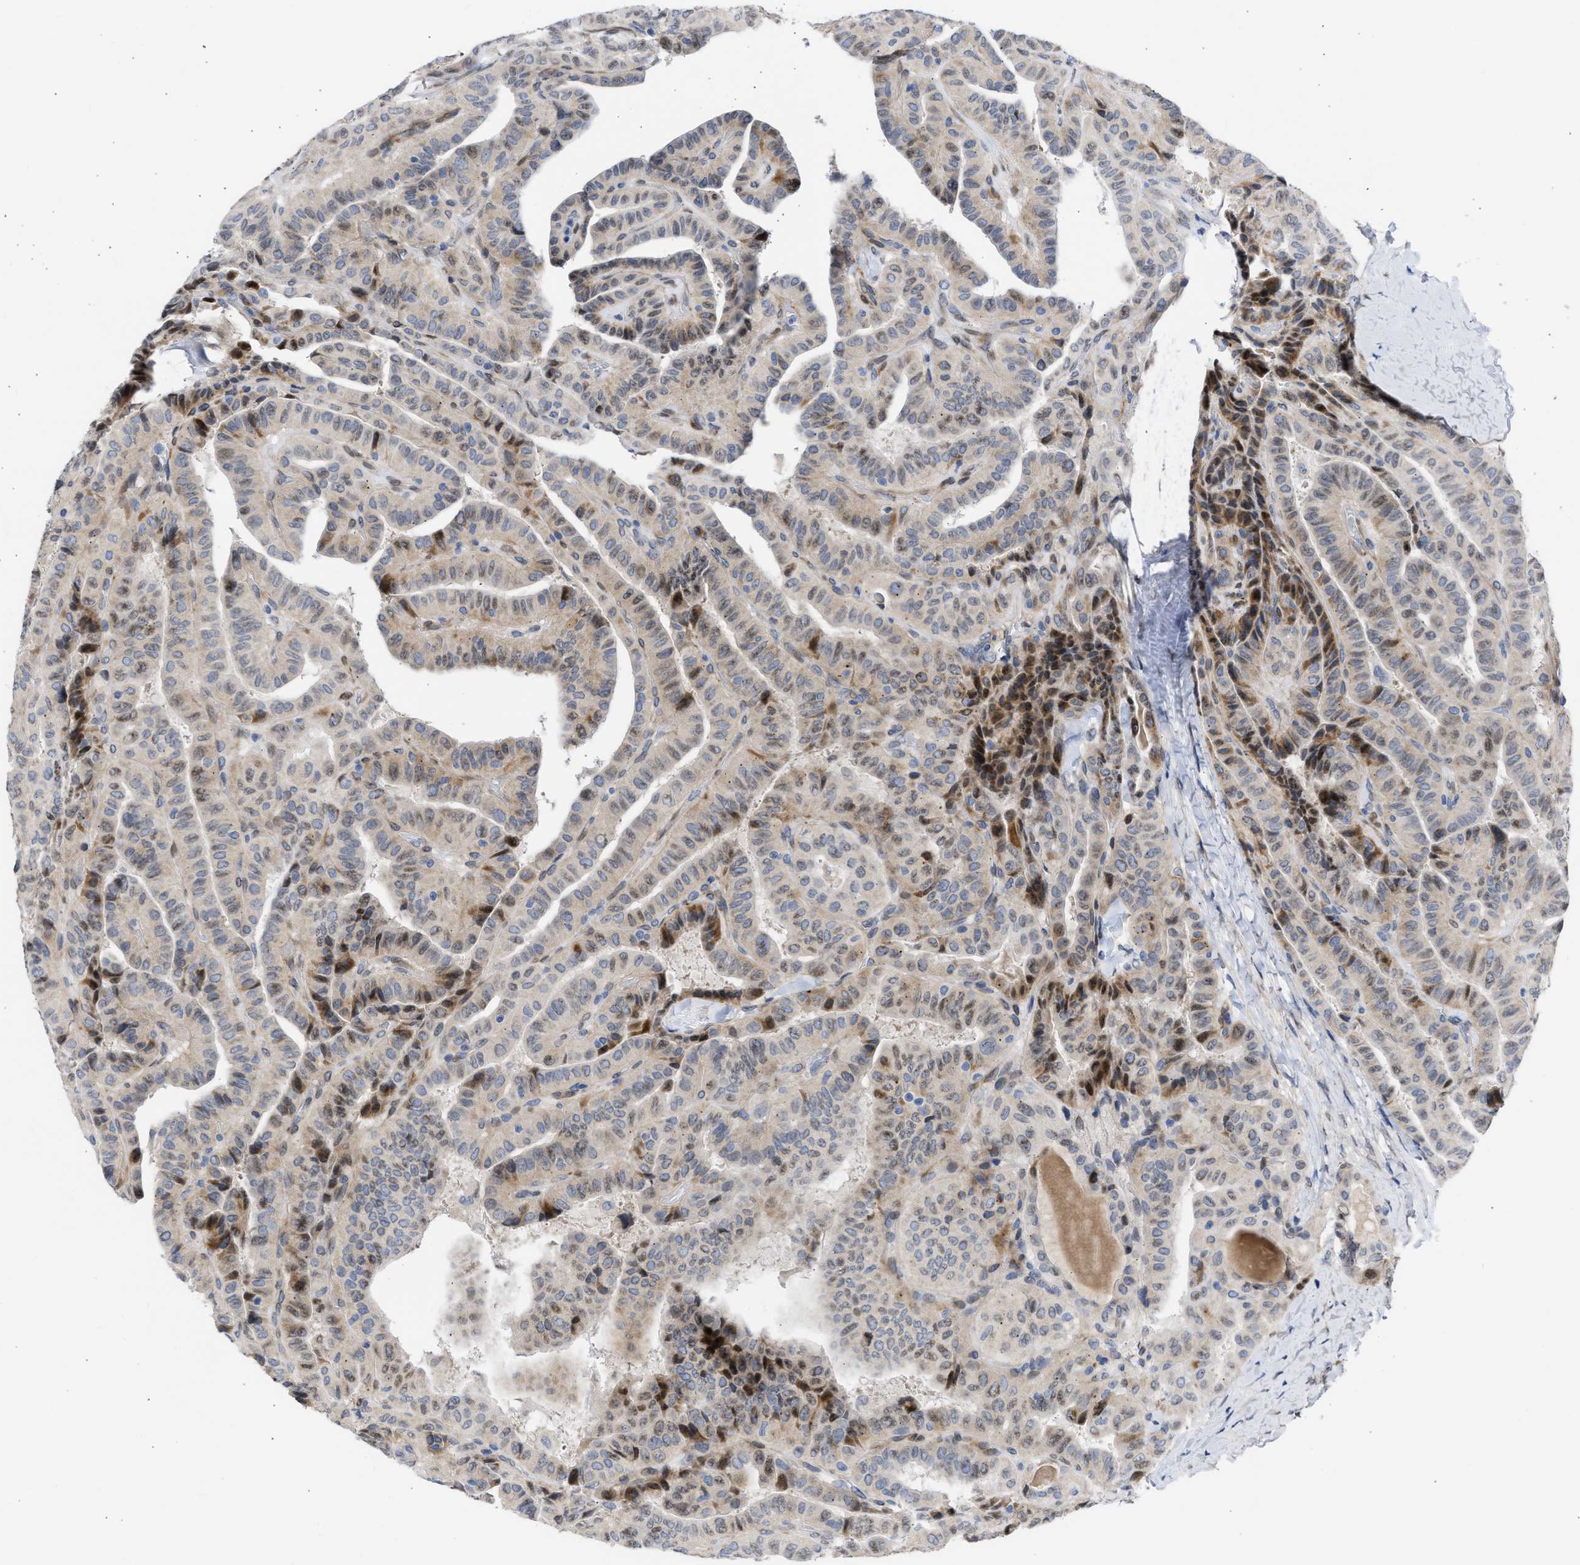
{"staining": {"intensity": "moderate", "quantity": "<25%", "location": "cytoplasmic/membranous,nuclear"}, "tissue": "thyroid cancer", "cell_type": "Tumor cells", "image_type": "cancer", "snomed": [{"axis": "morphology", "description": "Papillary adenocarcinoma, NOS"}, {"axis": "topography", "description": "Thyroid gland"}], "caption": "Brown immunohistochemical staining in thyroid cancer (papillary adenocarcinoma) shows moderate cytoplasmic/membranous and nuclear positivity in approximately <25% of tumor cells.", "gene": "NUP35", "patient": {"sex": "male", "age": 77}}